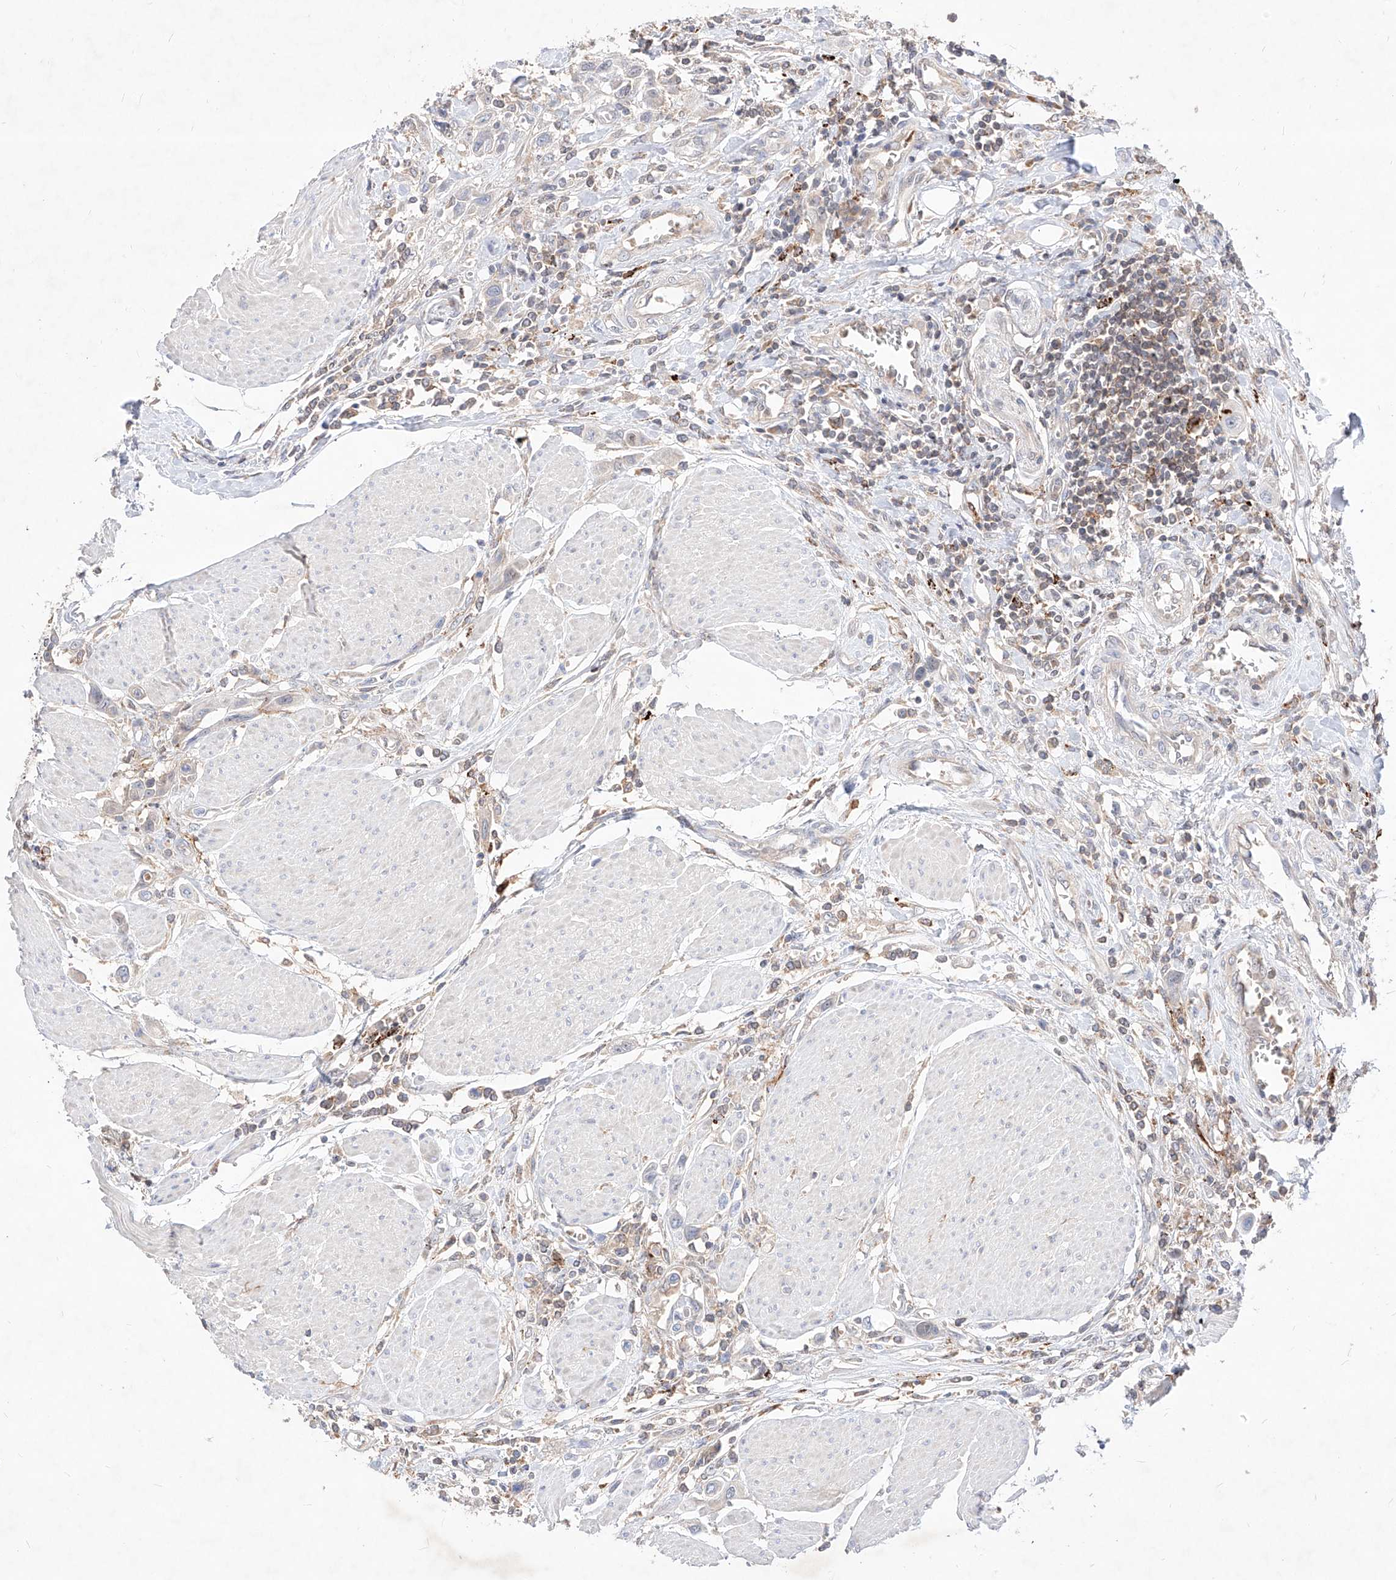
{"staining": {"intensity": "negative", "quantity": "none", "location": "none"}, "tissue": "urothelial cancer", "cell_type": "Tumor cells", "image_type": "cancer", "snomed": [{"axis": "morphology", "description": "Urothelial carcinoma, High grade"}, {"axis": "topography", "description": "Urinary bladder"}], "caption": "Tumor cells are negative for brown protein staining in urothelial cancer. The staining was performed using DAB (3,3'-diaminobenzidine) to visualize the protein expression in brown, while the nuclei were stained in blue with hematoxylin (Magnification: 20x).", "gene": "TSNAX", "patient": {"sex": "male", "age": 50}}